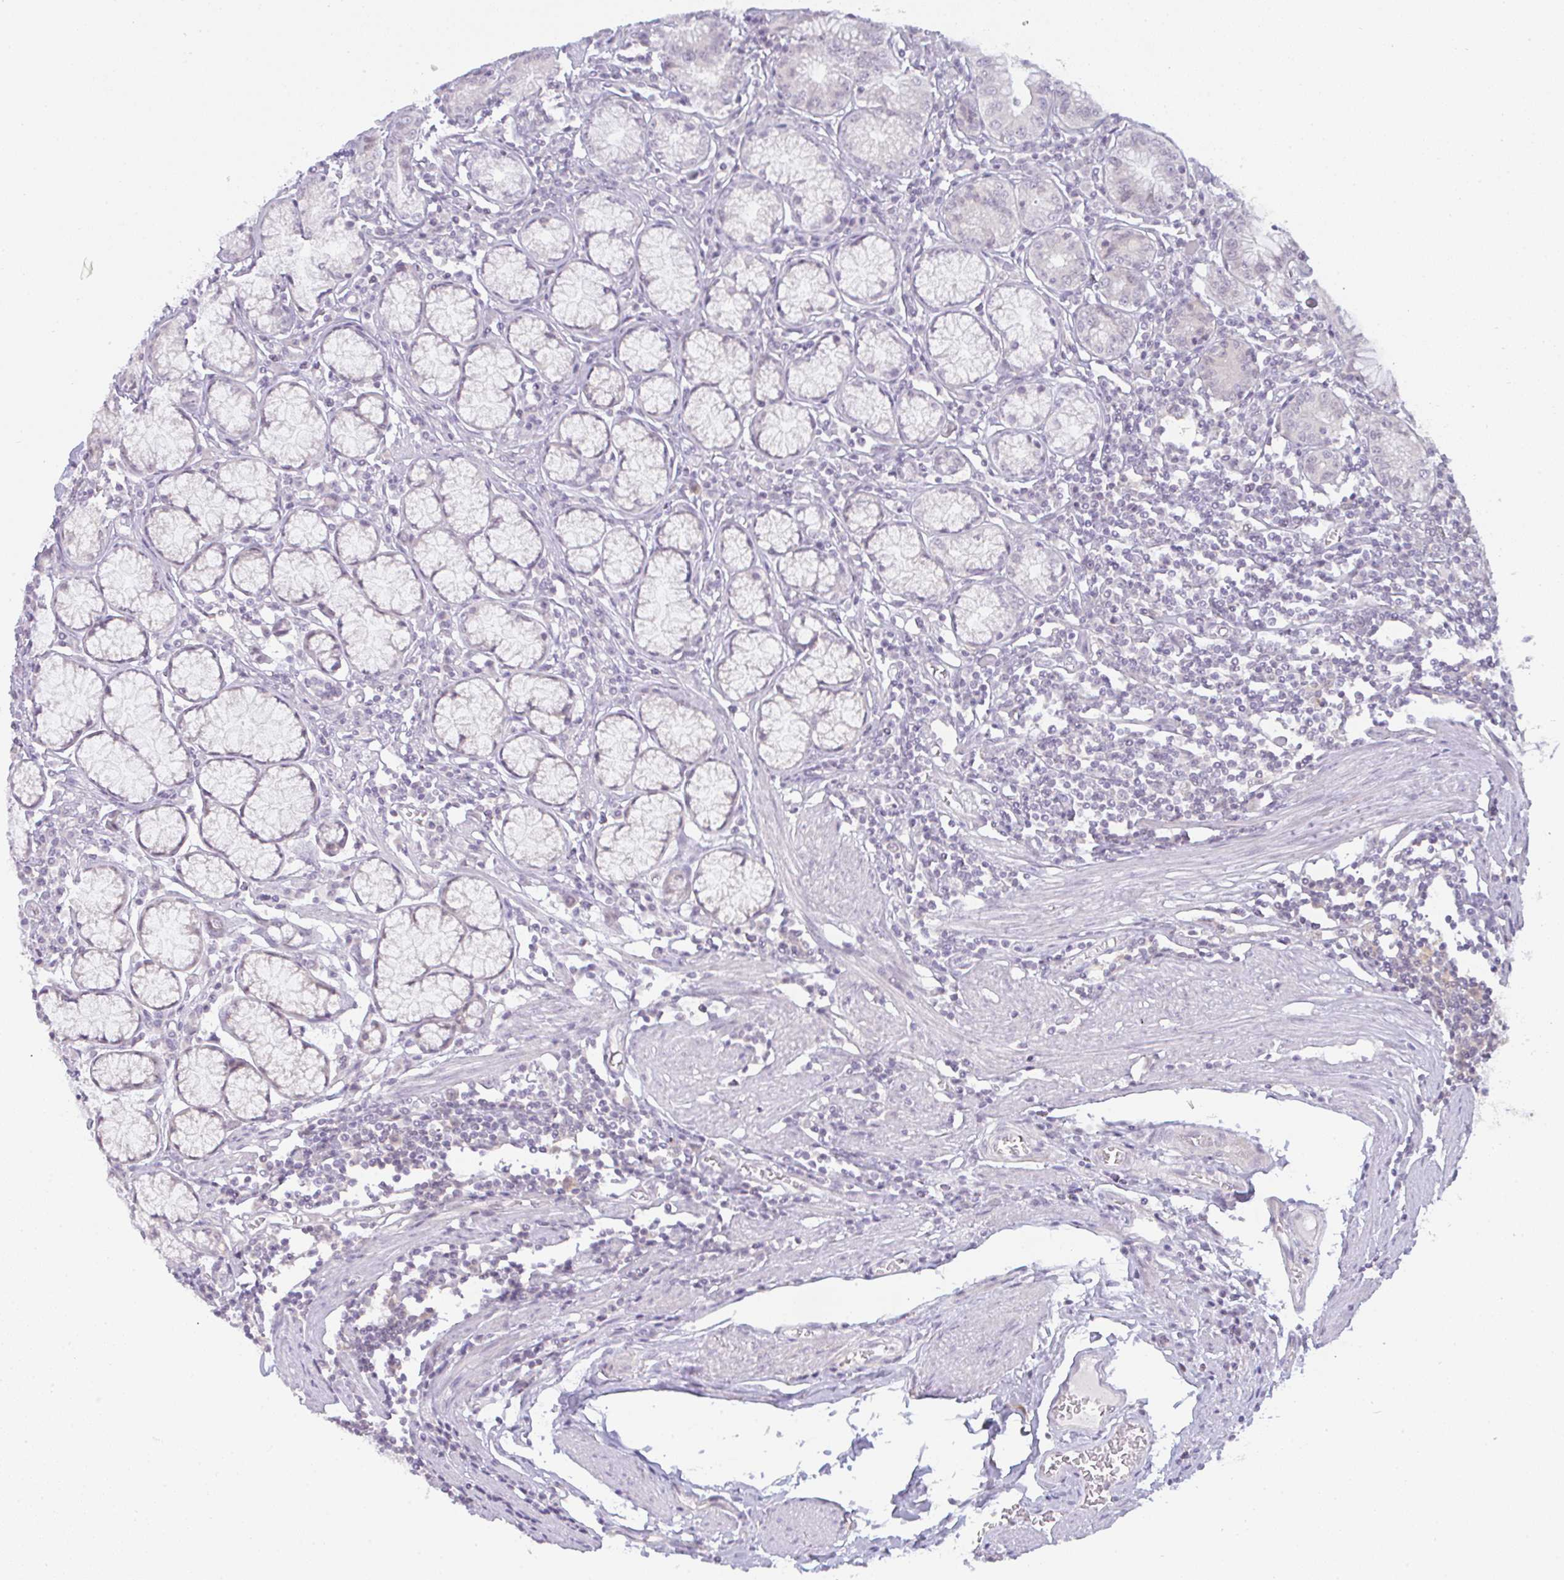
{"staining": {"intensity": "negative", "quantity": "none", "location": "none"}, "tissue": "stomach", "cell_type": "Glandular cells", "image_type": "normal", "snomed": [{"axis": "morphology", "description": "Normal tissue, NOS"}, {"axis": "topography", "description": "Stomach"}], "caption": "Protein analysis of benign stomach displays no significant positivity in glandular cells.", "gene": "CSE1L", "patient": {"sex": "male", "age": 55}}